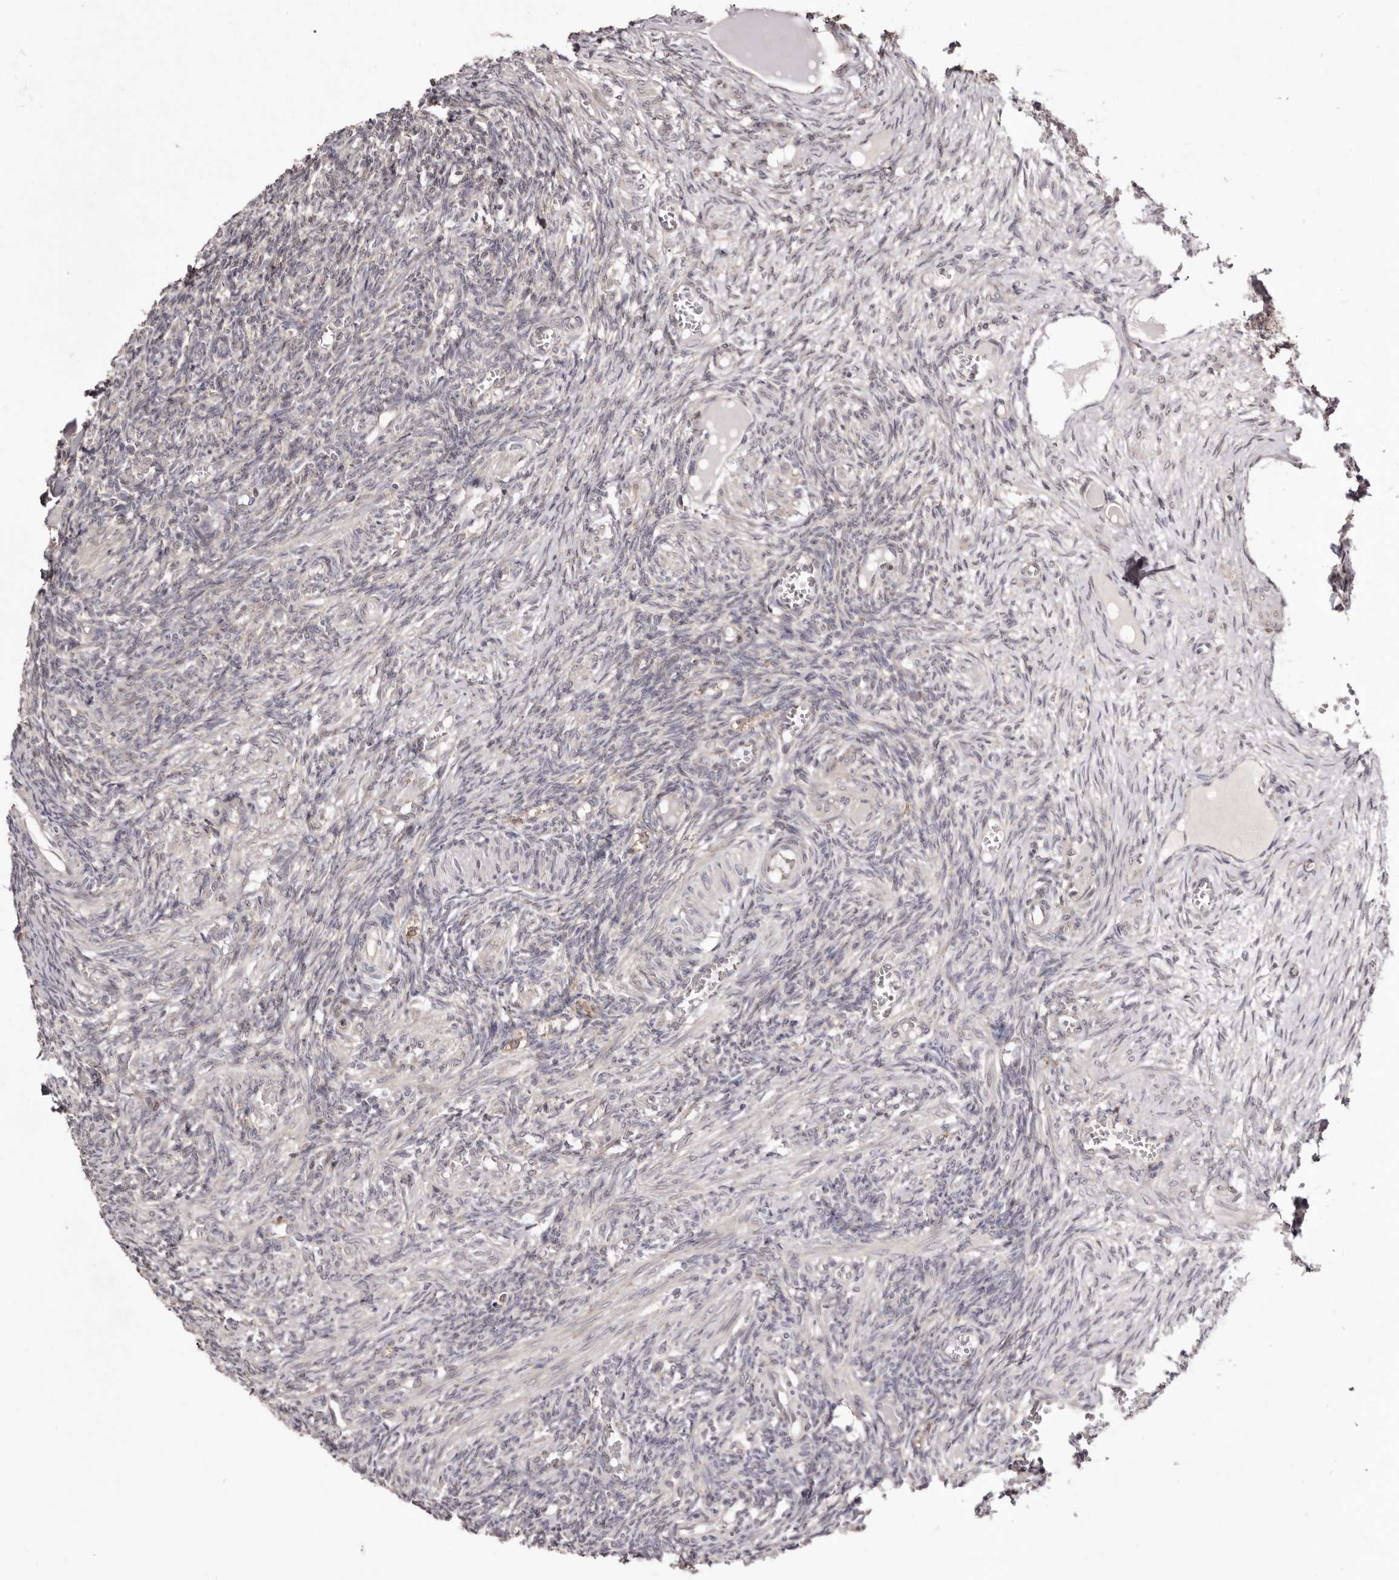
{"staining": {"intensity": "negative", "quantity": "none", "location": "none"}, "tissue": "ovary", "cell_type": "Ovarian stroma cells", "image_type": "normal", "snomed": [{"axis": "morphology", "description": "Normal tissue, NOS"}, {"axis": "topography", "description": "Ovary"}], "caption": "IHC photomicrograph of unremarkable human ovary stained for a protein (brown), which exhibits no expression in ovarian stroma cells.", "gene": "EGR3", "patient": {"sex": "female", "age": 27}}